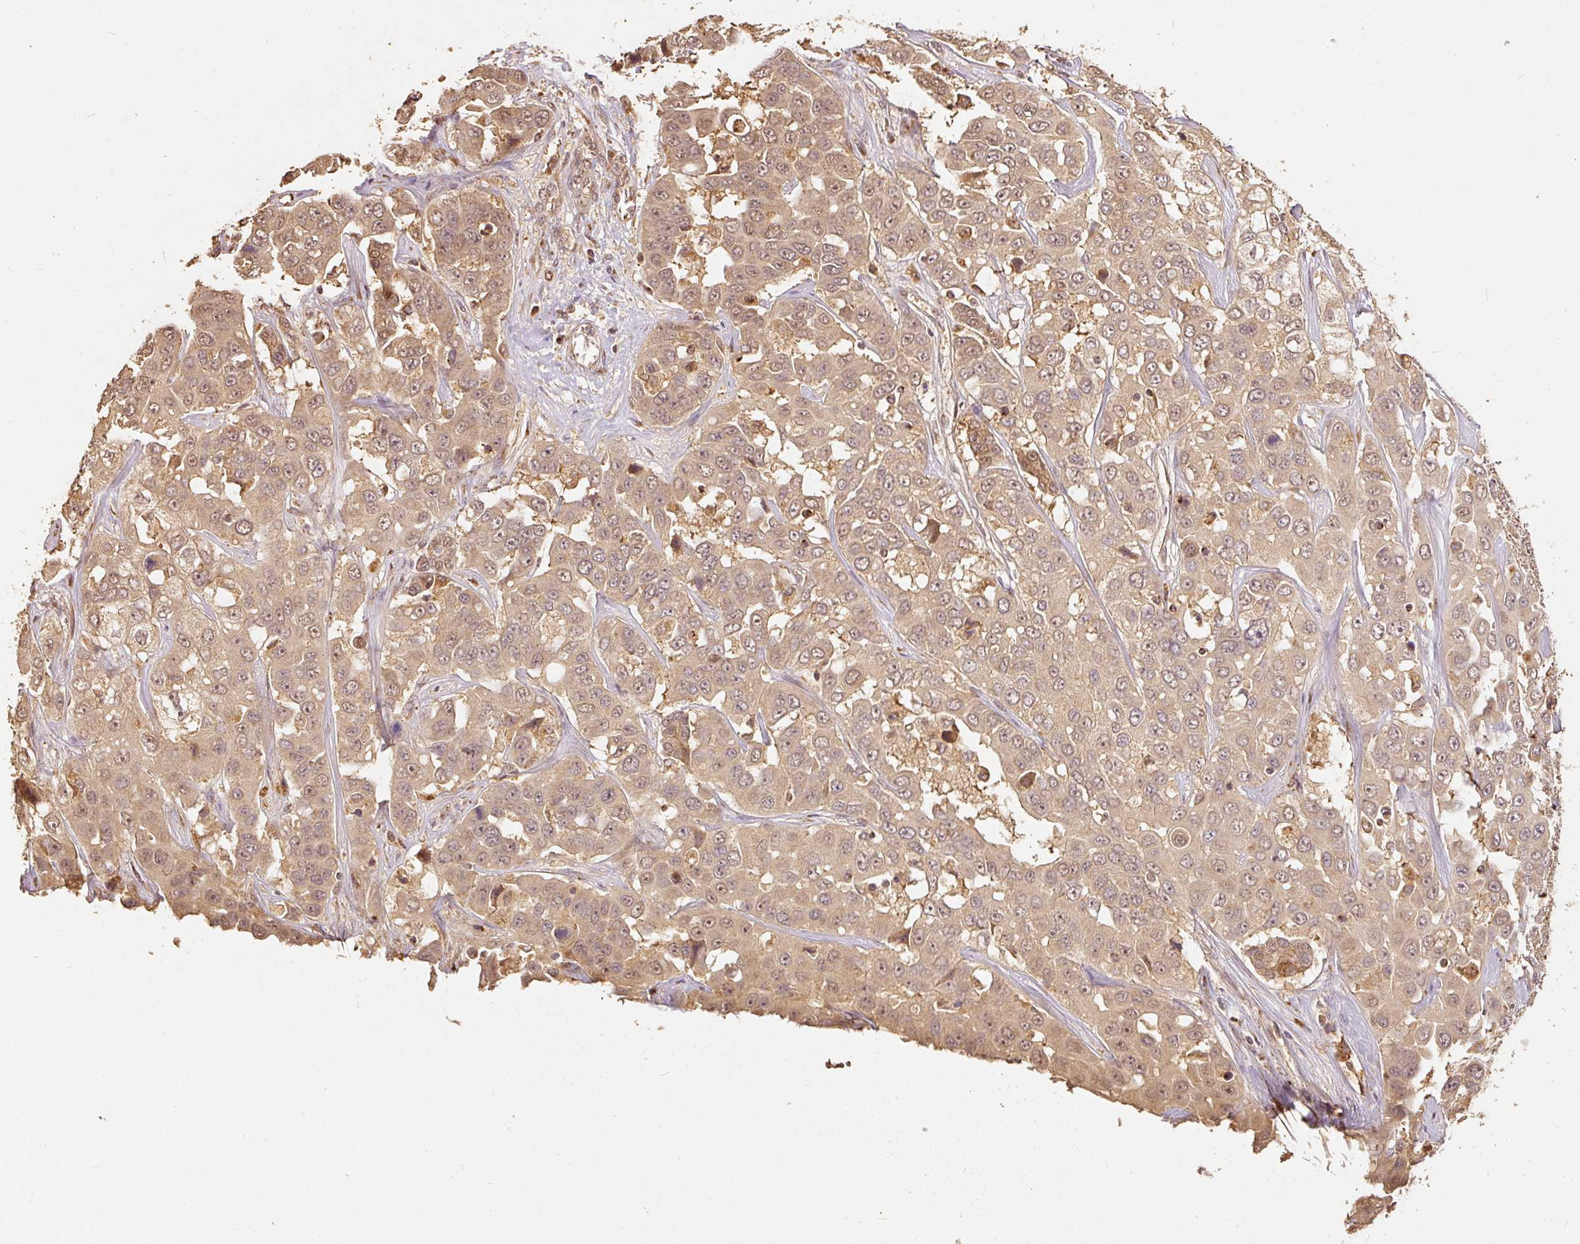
{"staining": {"intensity": "moderate", "quantity": ">75%", "location": "cytoplasmic/membranous"}, "tissue": "liver cancer", "cell_type": "Tumor cells", "image_type": "cancer", "snomed": [{"axis": "morphology", "description": "Cholangiocarcinoma"}, {"axis": "topography", "description": "Liver"}], "caption": "A histopathology image of liver cancer (cholangiocarcinoma) stained for a protein shows moderate cytoplasmic/membranous brown staining in tumor cells. The staining was performed using DAB, with brown indicating positive protein expression. Nuclei are stained blue with hematoxylin.", "gene": "FUT8", "patient": {"sex": "female", "age": 52}}